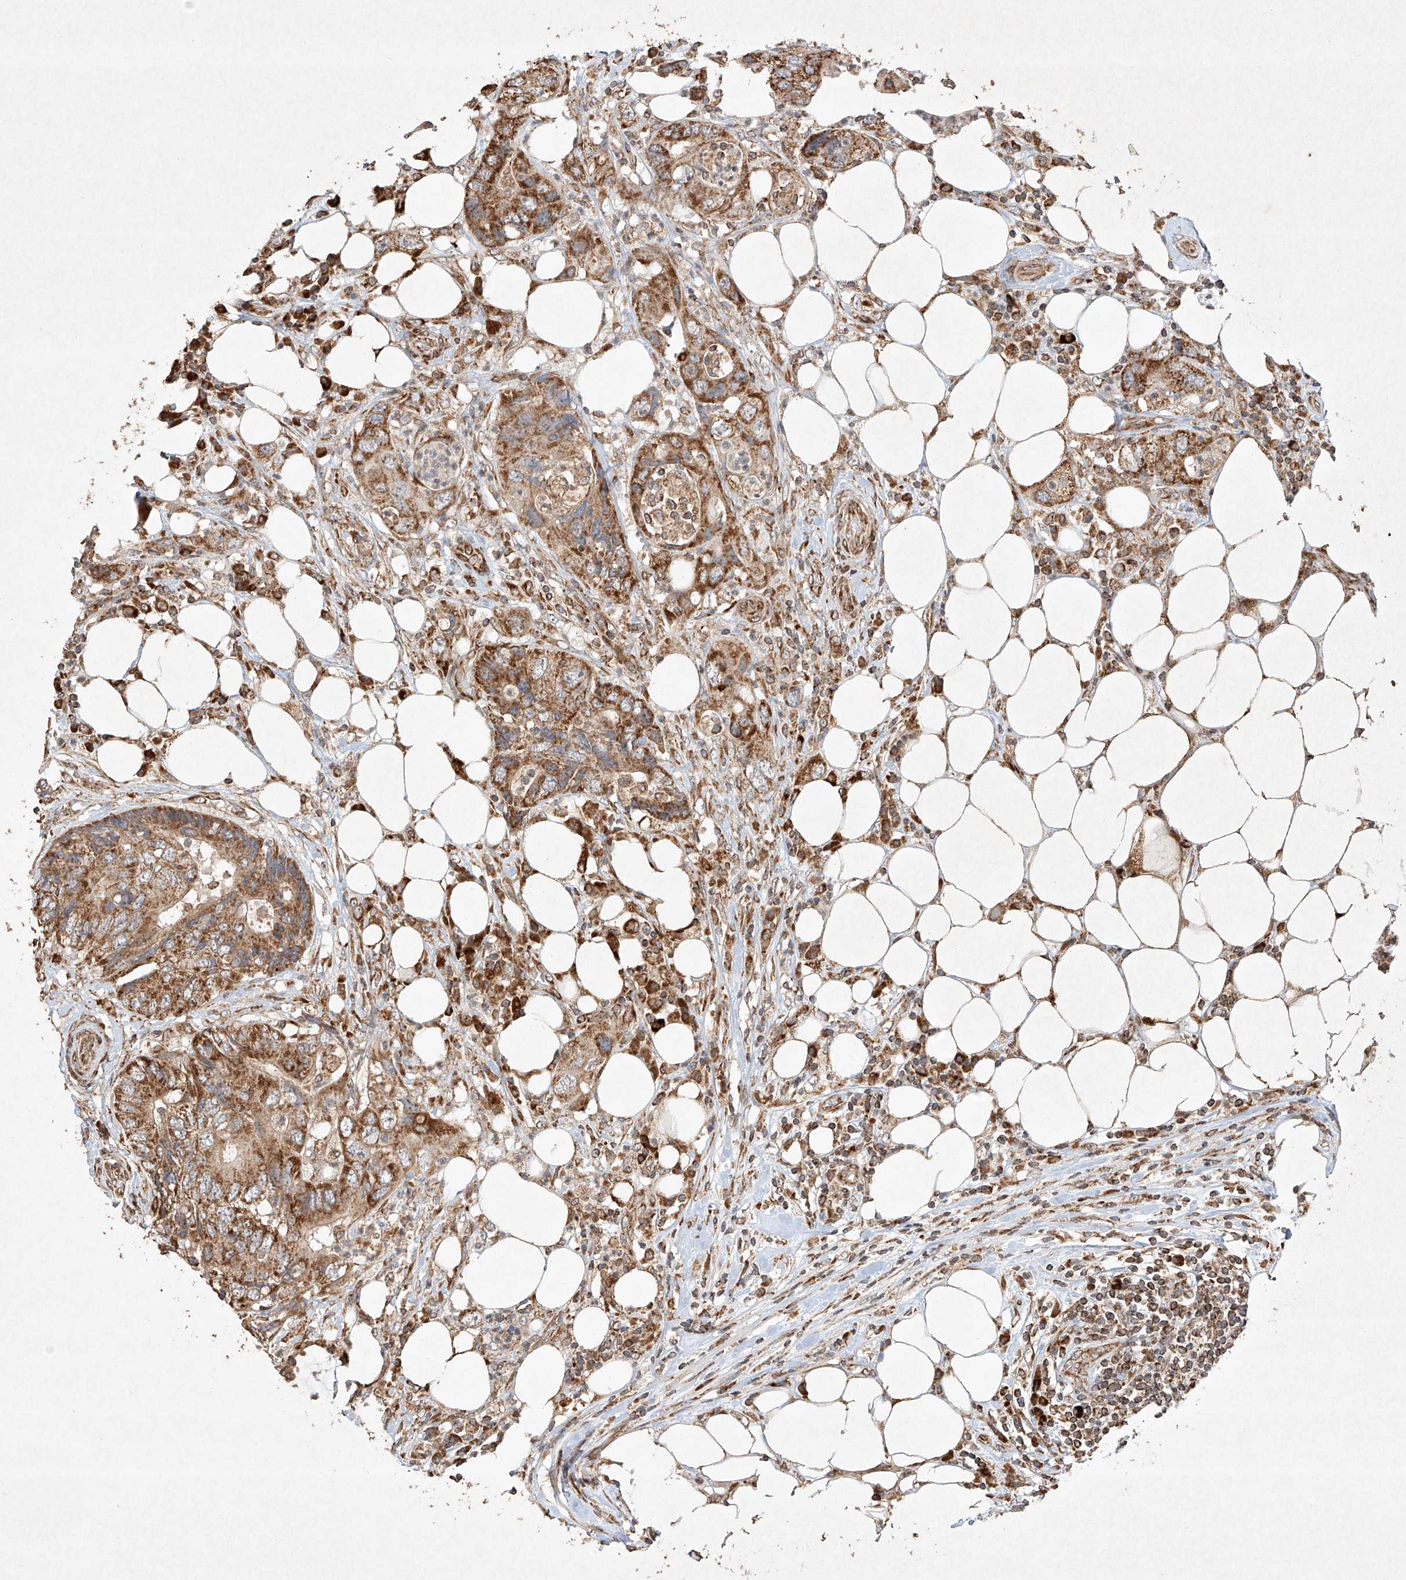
{"staining": {"intensity": "moderate", "quantity": ">75%", "location": "cytoplasmic/membranous"}, "tissue": "colorectal cancer", "cell_type": "Tumor cells", "image_type": "cancer", "snomed": [{"axis": "morphology", "description": "Adenocarcinoma, NOS"}, {"axis": "topography", "description": "Colon"}], "caption": "A histopathology image of colorectal cancer stained for a protein shows moderate cytoplasmic/membranous brown staining in tumor cells.", "gene": "SEMA3B", "patient": {"sex": "male", "age": 71}}